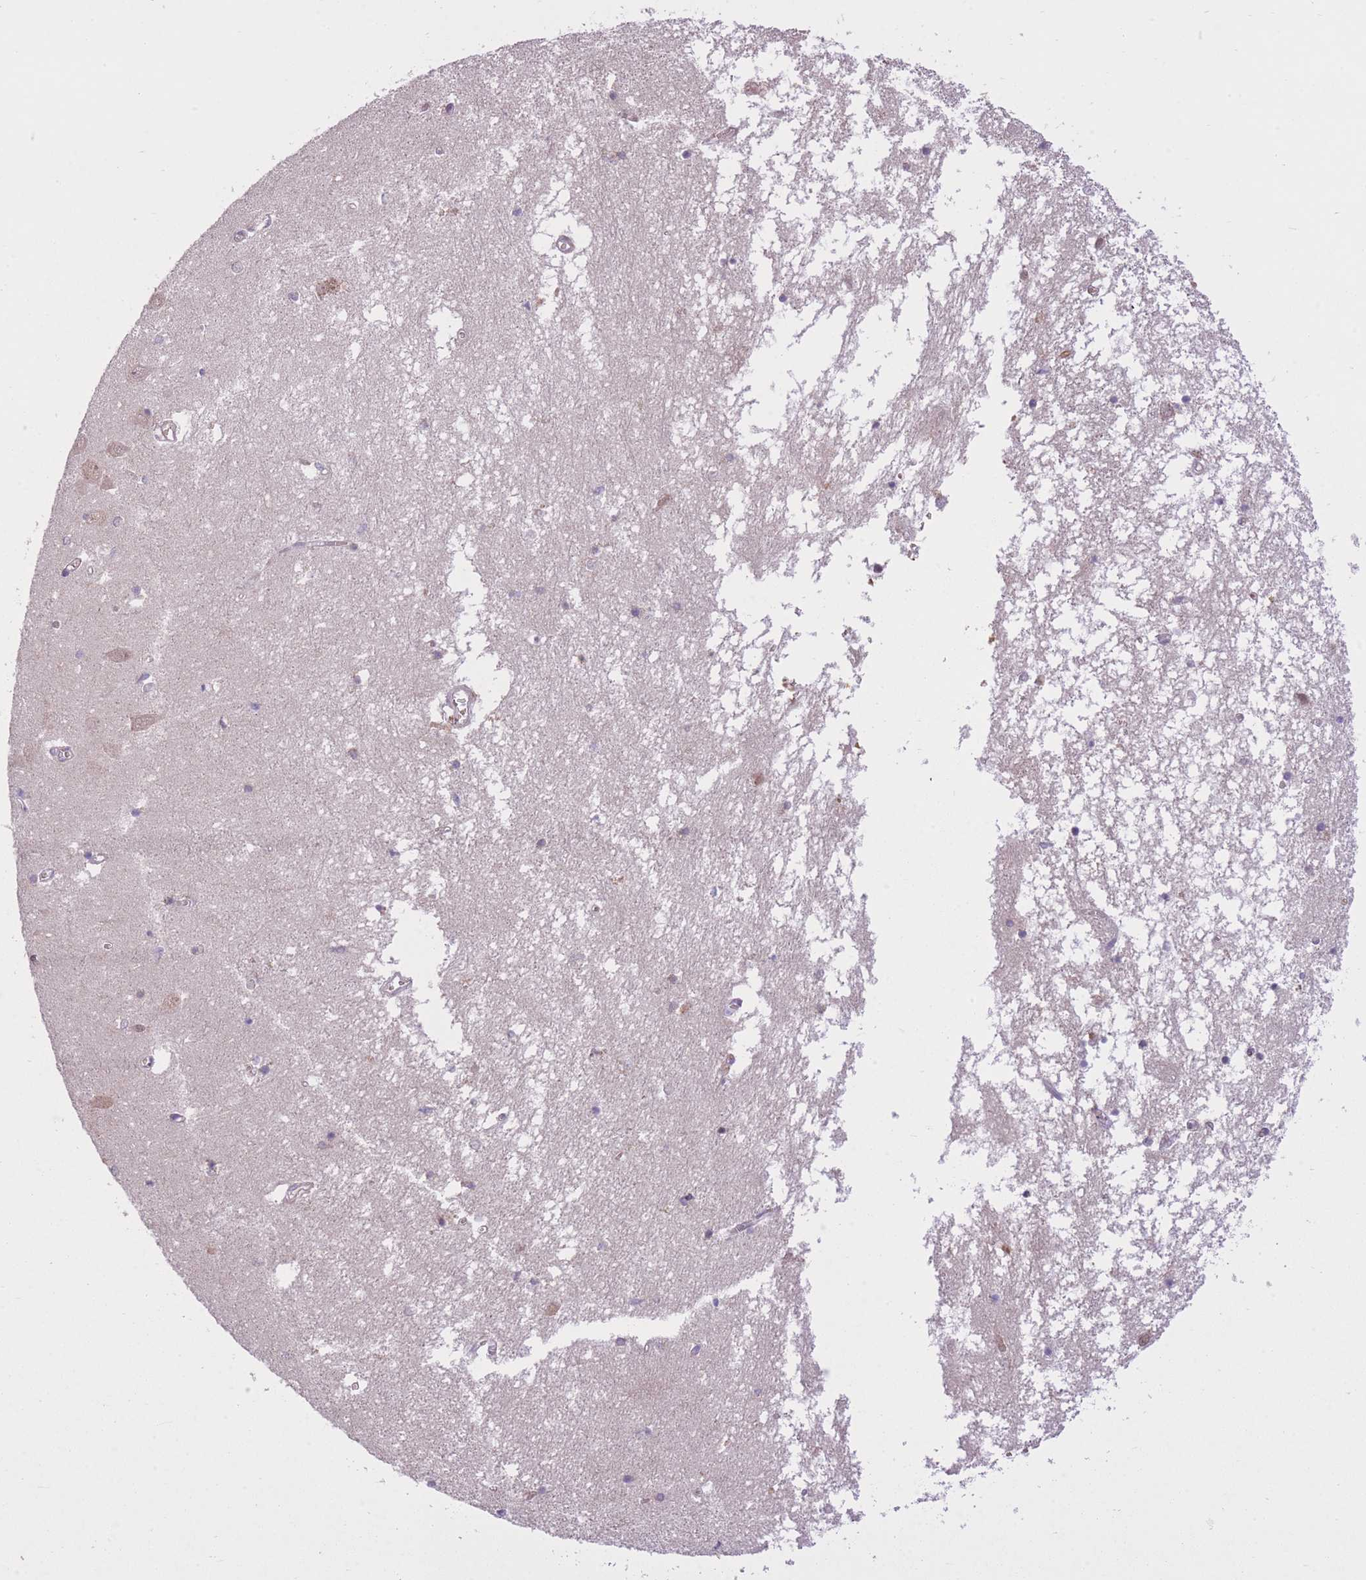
{"staining": {"intensity": "negative", "quantity": "none", "location": "none"}, "tissue": "hippocampus", "cell_type": "Glial cells", "image_type": "normal", "snomed": [{"axis": "morphology", "description": "Normal tissue, NOS"}, {"axis": "topography", "description": "Hippocampus"}], "caption": "DAB immunohistochemical staining of normal human hippocampus shows no significant staining in glial cells. (DAB IHC visualized using brightfield microscopy, high magnification).", "gene": "POLR3F", "patient": {"sex": "male", "age": 70}}